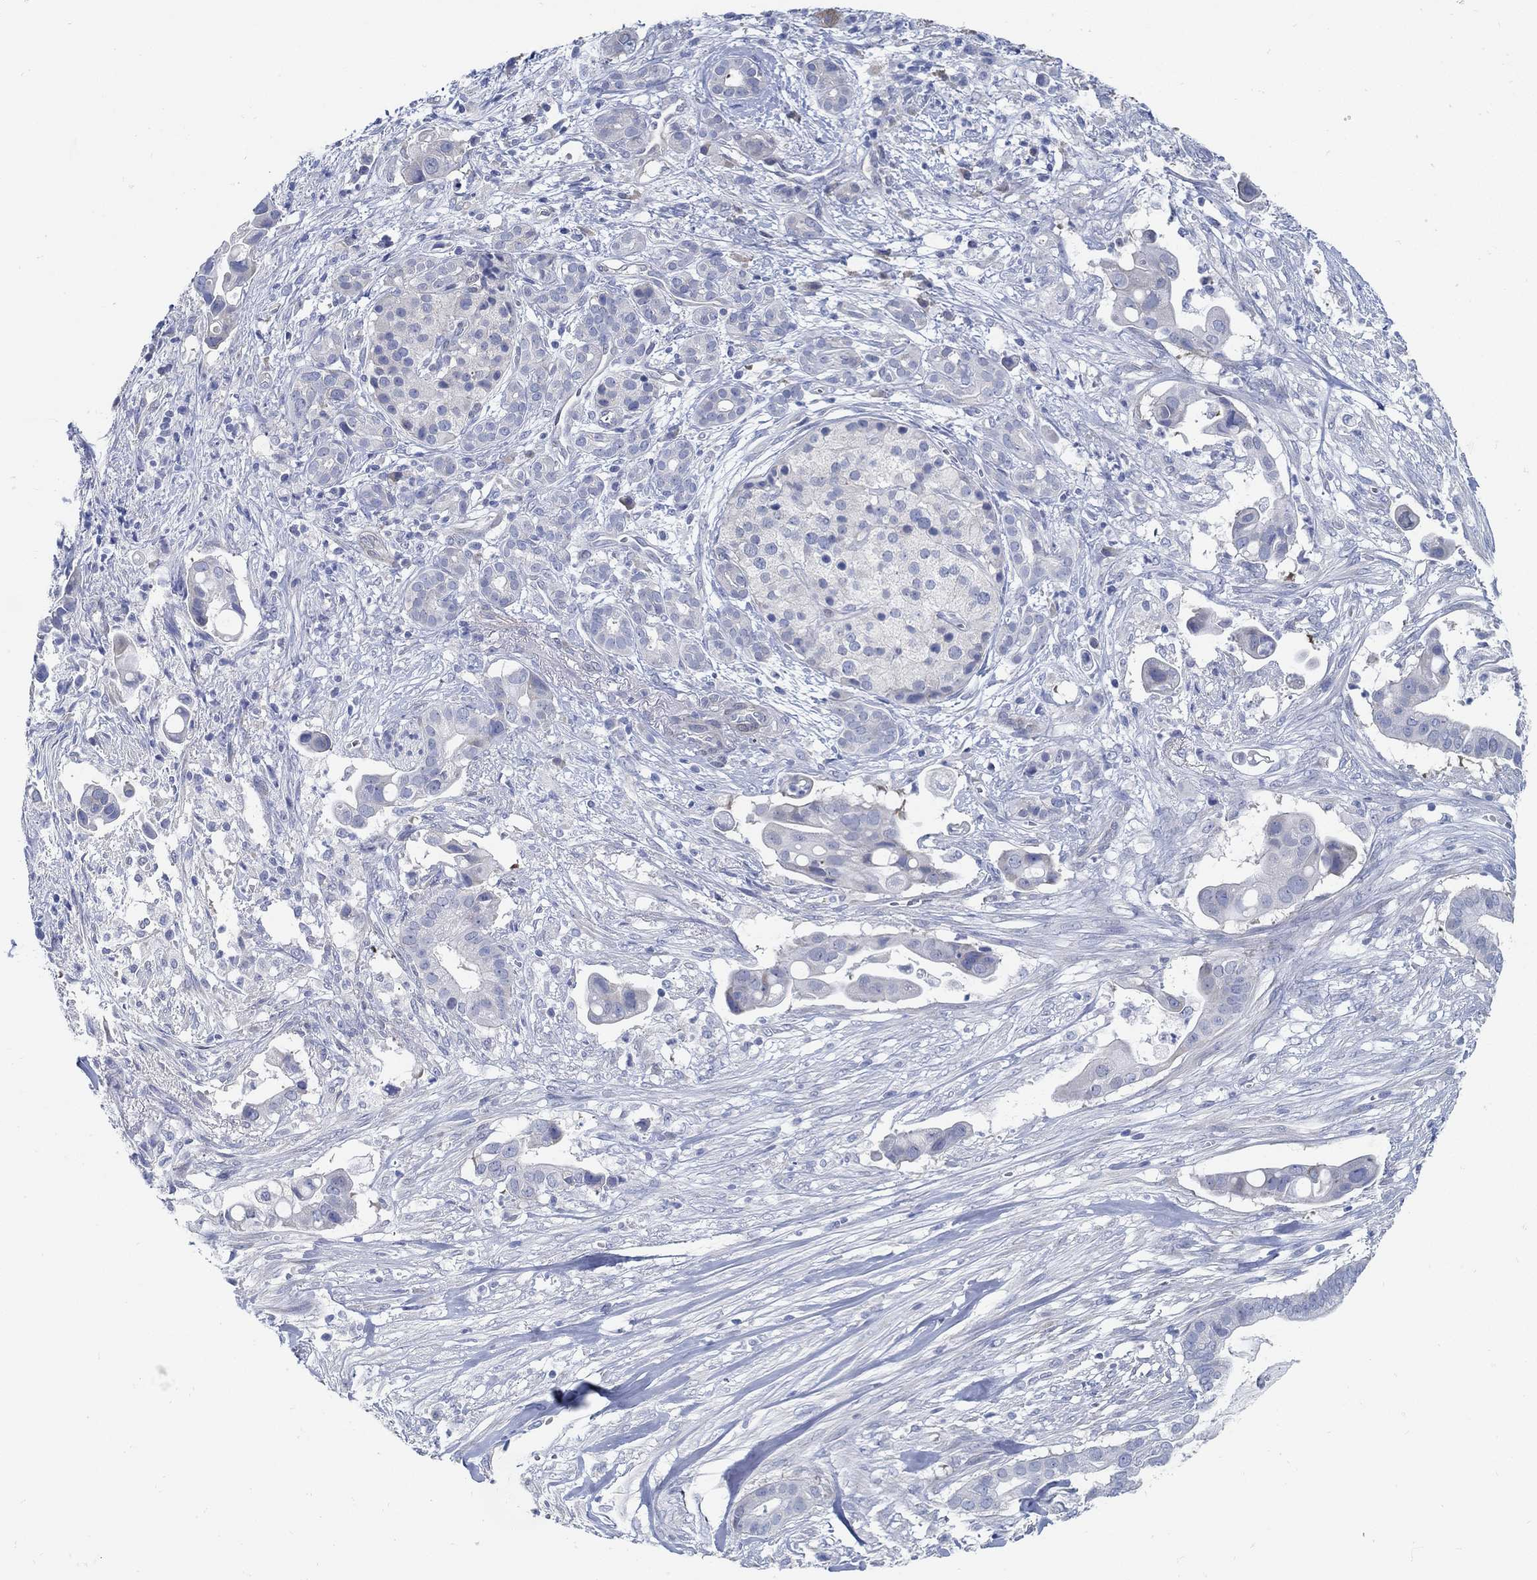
{"staining": {"intensity": "negative", "quantity": "none", "location": "none"}, "tissue": "pancreatic cancer", "cell_type": "Tumor cells", "image_type": "cancer", "snomed": [{"axis": "morphology", "description": "Adenocarcinoma, NOS"}, {"axis": "topography", "description": "Pancreas"}], "caption": "An immunohistochemistry (IHC) image of adenocarcinoma (pancreatic) is shown. There is no staining in tumor cells of adenocarcinoma (pancreatic).", "gene": "C15orf39", "patient": {"sex": "male", "age": 61}}